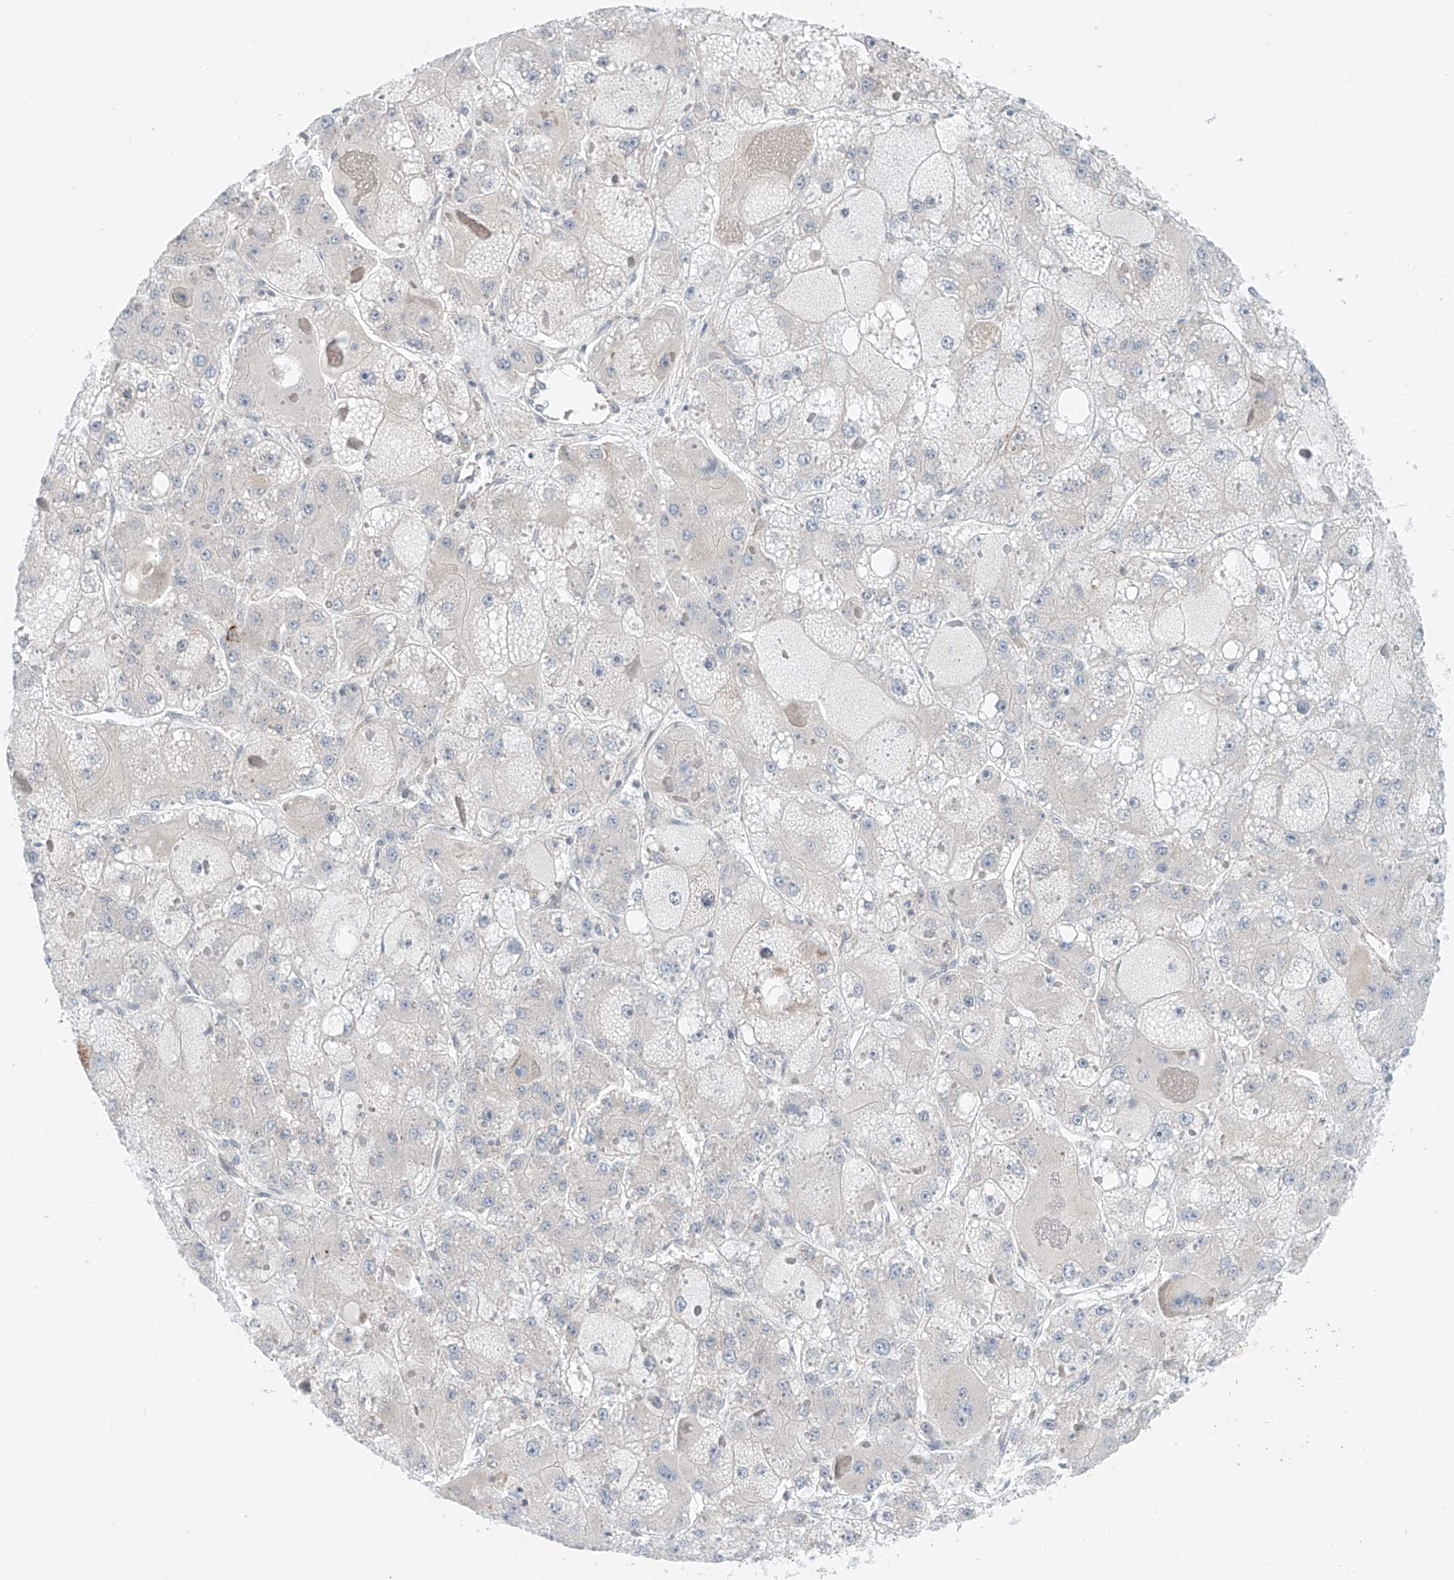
{"staining": {"intensity": "negative", "quantity": "none", "location": "none"}, "tissue": "liver cancer", "cell_type": "Tumor cells", "image_type": "cancer", "snomed": [{"axis": "morphology", "description": "Carcinoma, Hepatocellular, NOS"}, {"axis": "topography", "description": "Liver"}], "caption": "An image of human hepatocellular carcinoma (liver) is negative for staining in tumor cells.", "gene": "ABLIM2", "patient": {"sex": "female", "age": 73}}